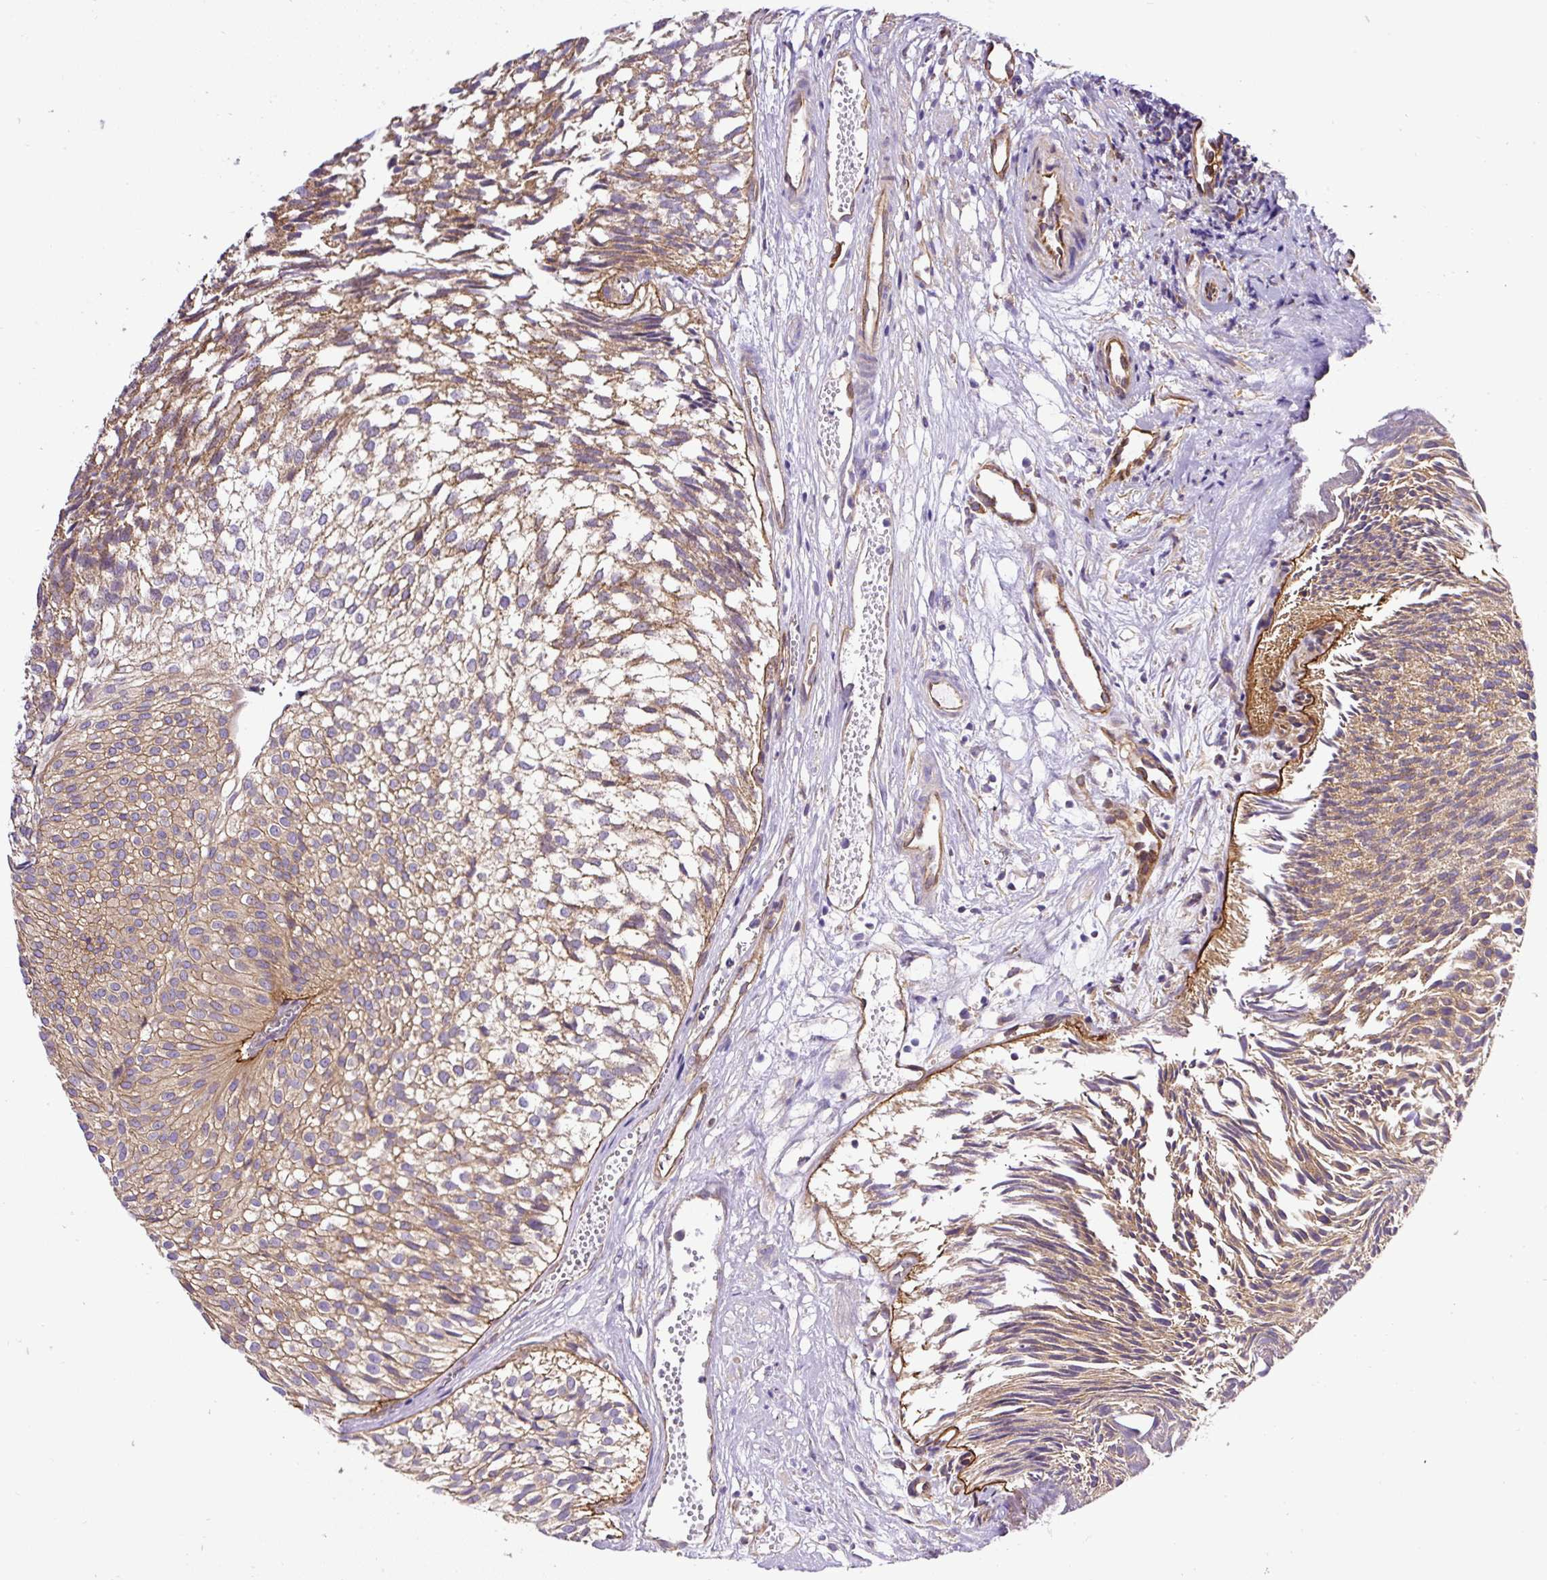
{"staining": {"intensity": "moderate", "quantity": ">75%", "location": "cytoplasmic/membranous"}, "tissue": "urothelial cancer", "cell_type": "Tumor cells", "image_type": "cancer", "snomed": [{"axis": "morphology", "description": "Urothelial carcinoma, Low grade"}, {"axis": "topography", "description": "Urinary bladder"}], "caption": "Protein staining displays moderate cytoplasmic/membranous staining in about >75% of tumor cells in low-grade urothelial carcinoma.", "gene": "DCTN1", "patient": {"sex": "male", "age": 91}}